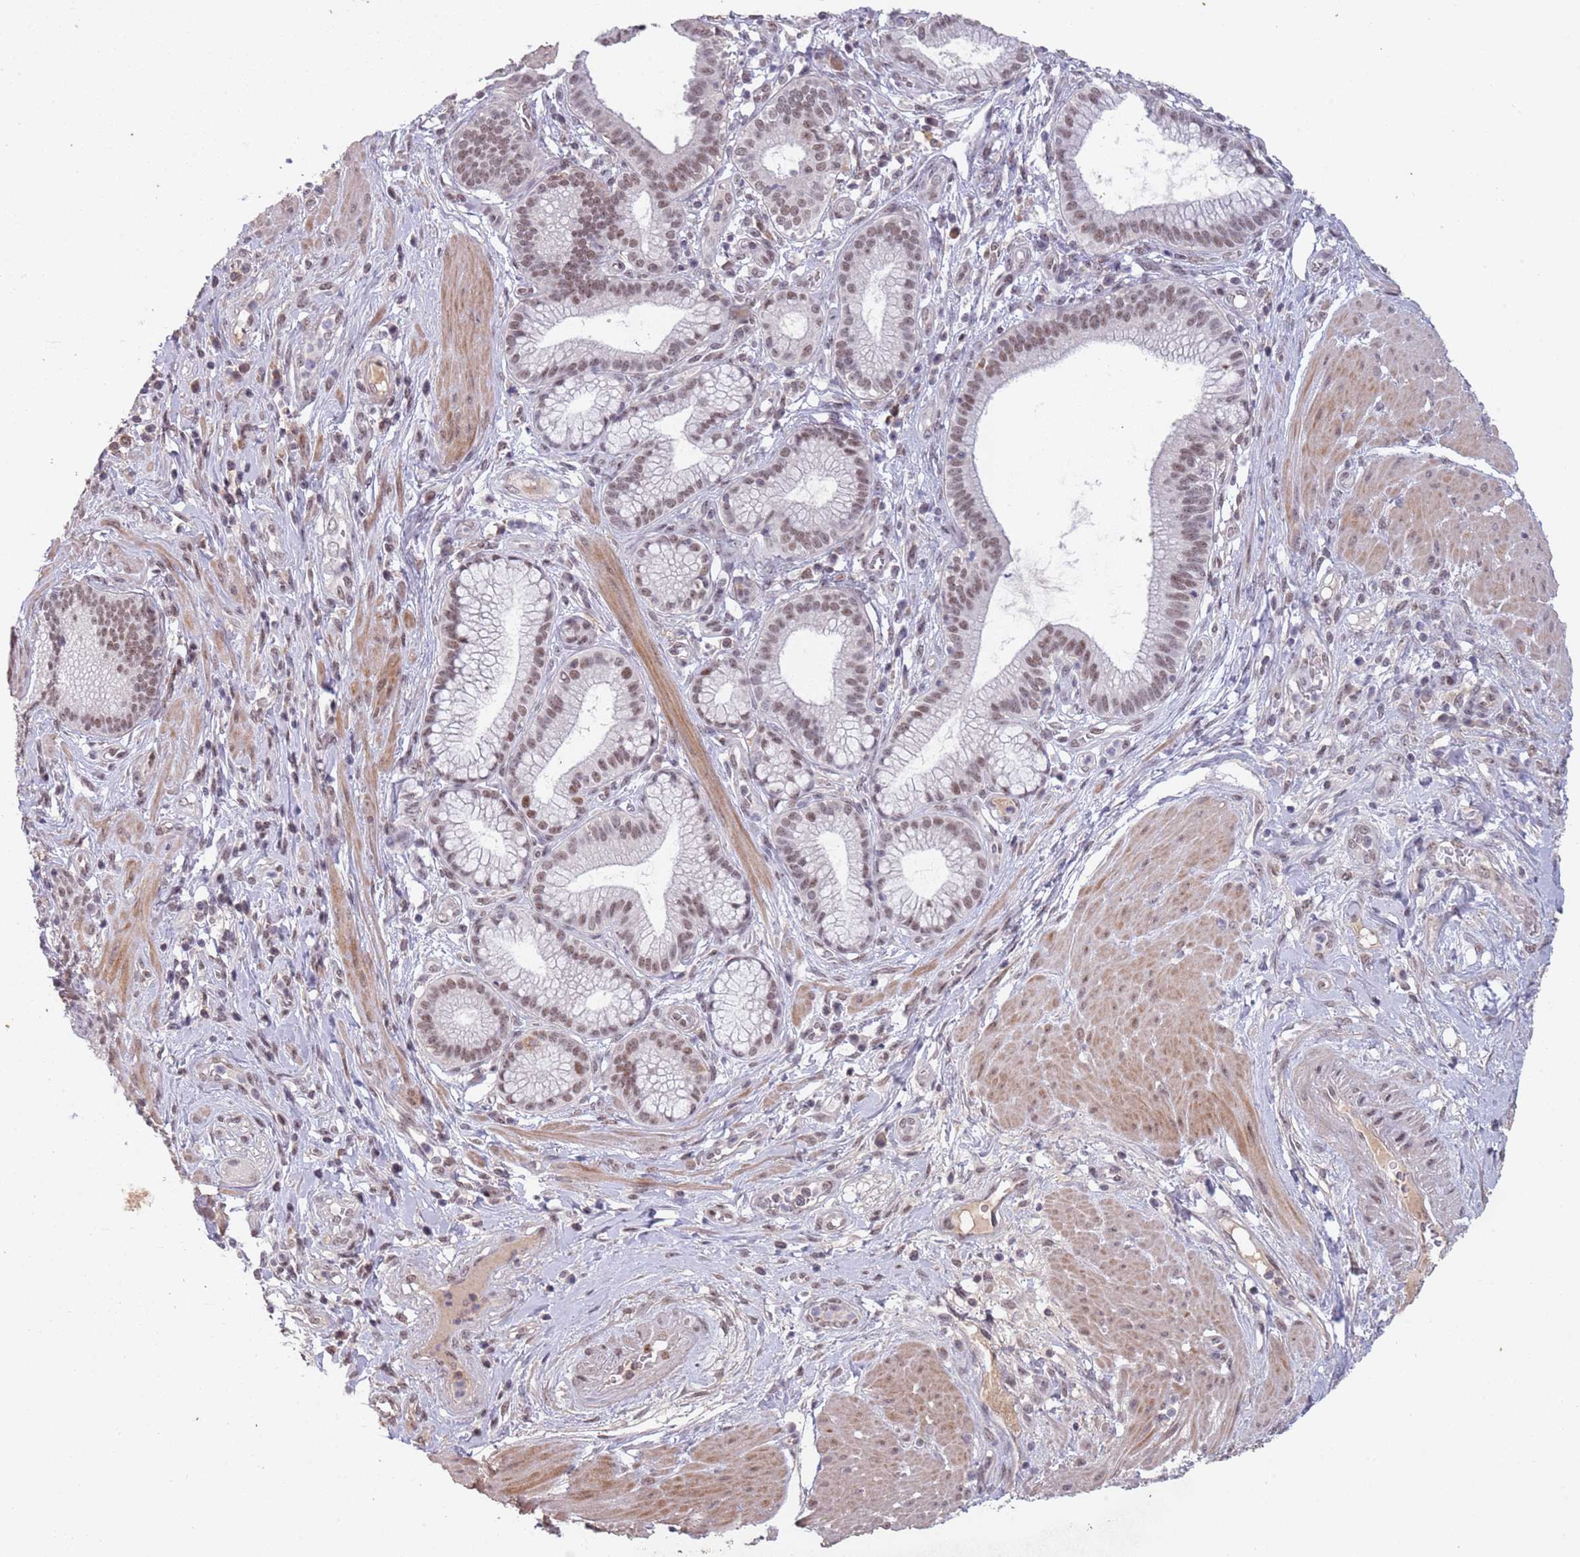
{"staining": {"intensity": "weak", "quantity": ">75%", "location": "nuclear"}, "tissue": "pancreatic cancer", "cell_type": "Tumor cells", "image_type": "cancer", "snomed": [{"axis": "morphology", "description": "Adenocarcinoma, NOS"}, {"axis": "topography", "description": "Pancreas"}], "caption": "This micrograph reveals IHC staining of pancreatic cancer (adenocarcinoma), with low weak nuclear expression in approximately >75% of tumor cells.", "gene": "CIZ1", "patient": {"sex": "male", "age": 72}}